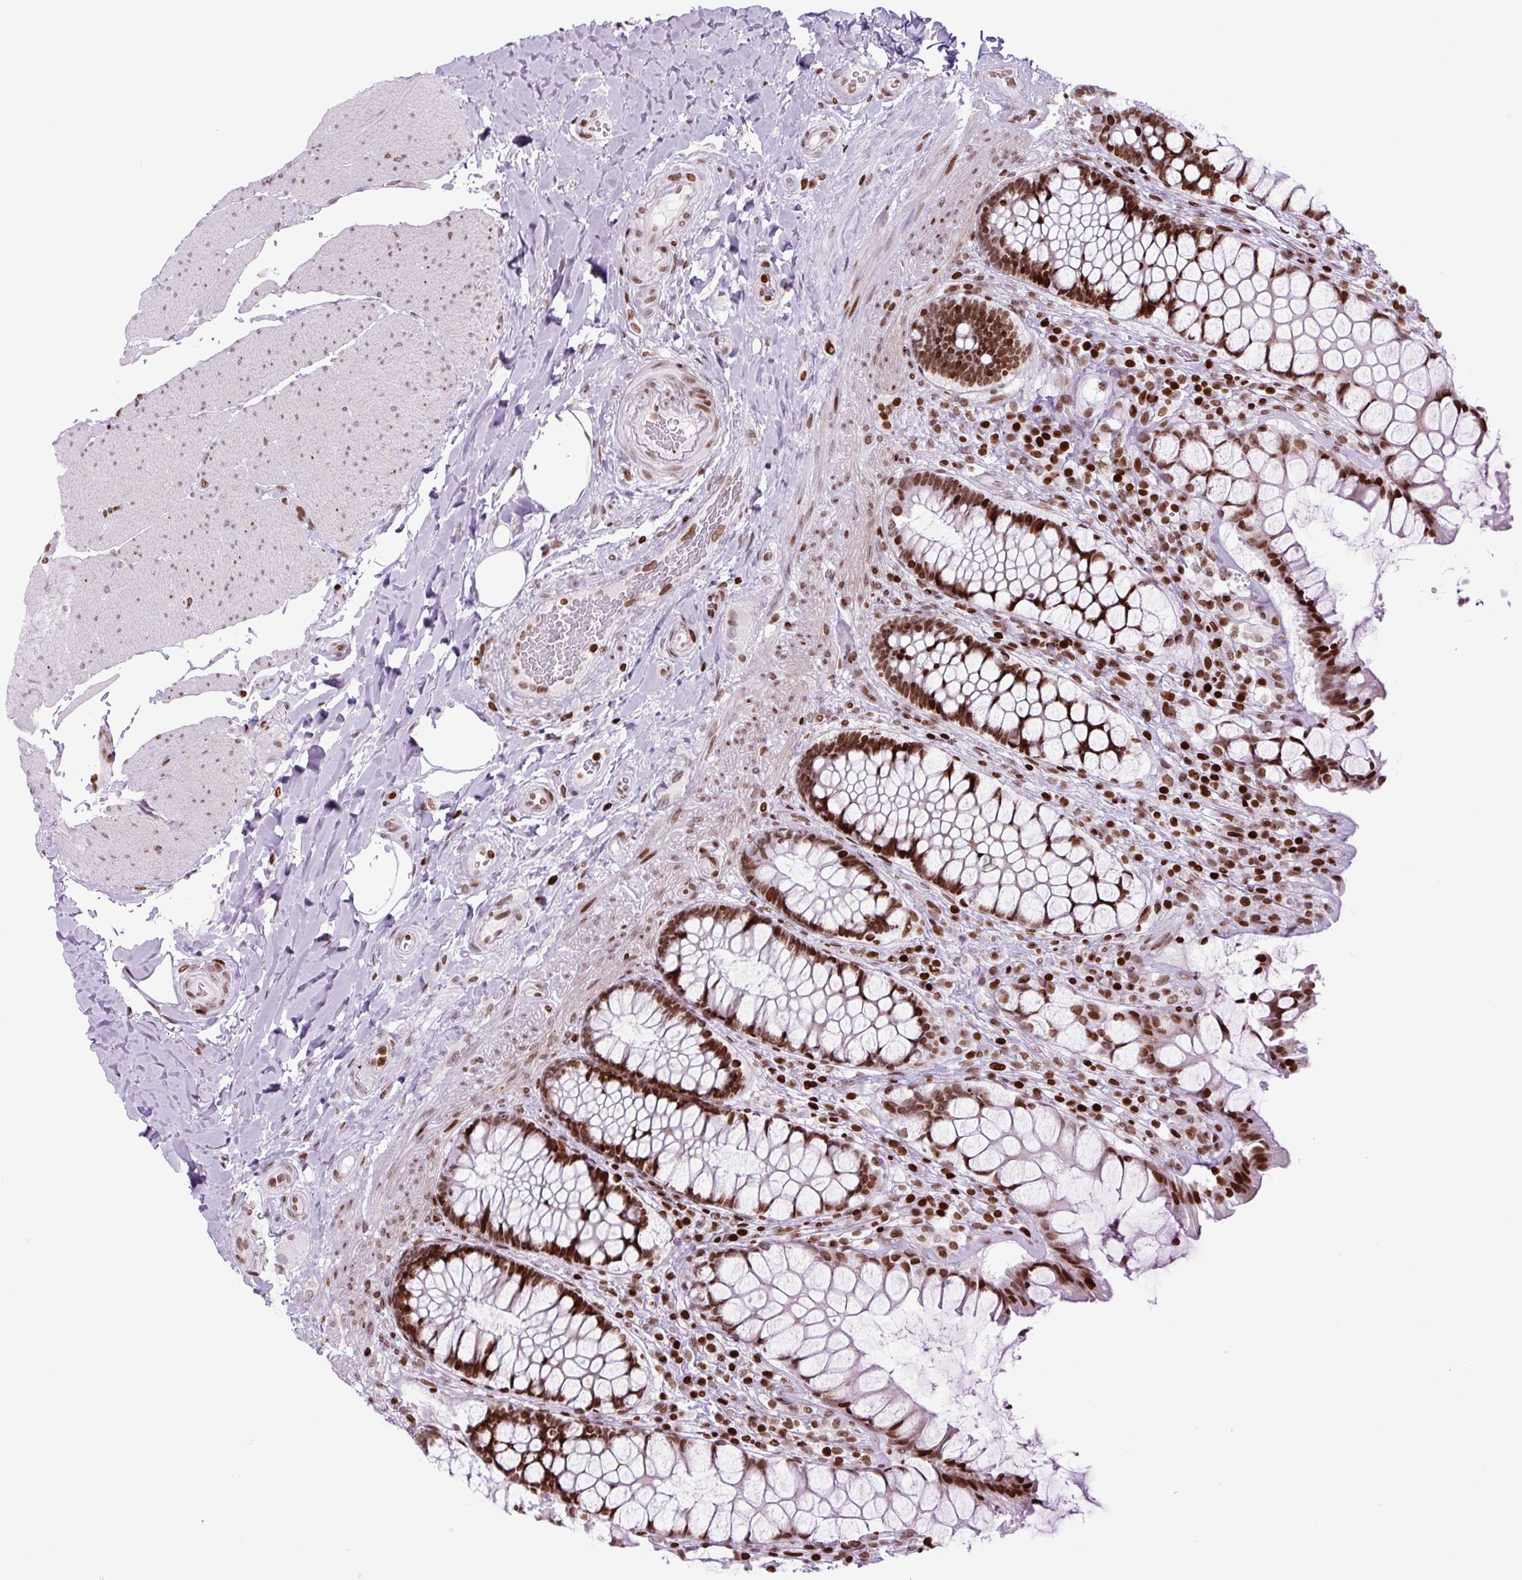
{"staining": {"intensity": "strong", "quantity": ">75%", "location": "nuclear"}, "tissue": "rectum", "cell_type": "Glandular cells", "image_type": "normal", "snomed": [{"axis": "morphology", "description": "Normal tissue, NOS"}, {"axis": "topography", "description": "Rectum"}], "caption": "Protein expression analysis of benign rectum demonstrates strong nuclear expression in approximately >75% of glandular cells.", "gene": "H1", "patient": {"sex": "female", "age": 58}}